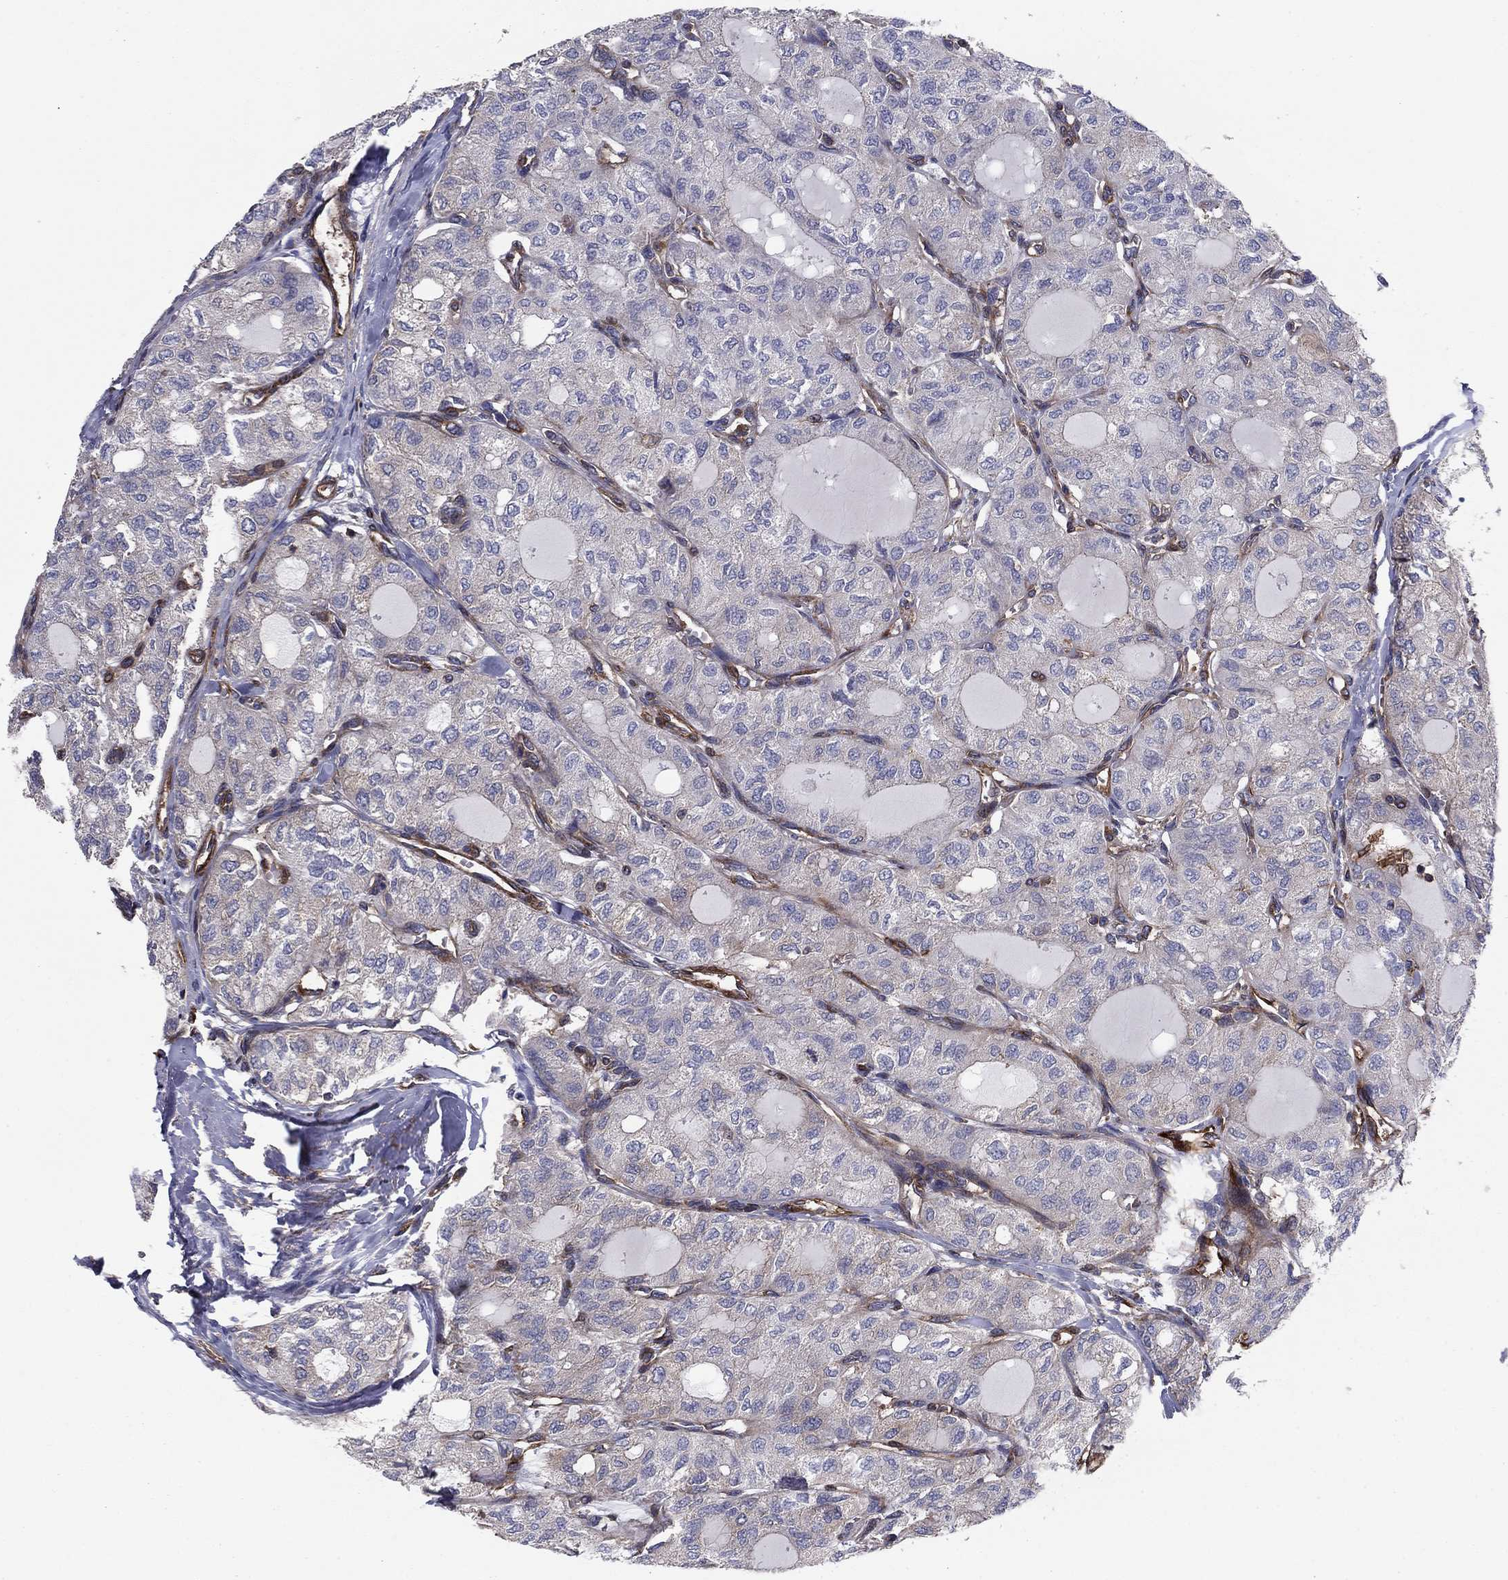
{"staining": {"intensity": "negative", "quantity": "none", "location": "none"}, "tissue": "thyroid cancer", "cell_type": "Tumor cells", "image_type": "cancer", "snomed": [{"axis": "morphology", "description": "Follicular adenoma carcinoma, NOS"}, {"axis": "topography", "description": "Thyroid gland"}], "caption": "This is an immunohistochemistry (IHC) micrograph of thyroid follicular adenoma carcinoma. There is no expression in tumor cells.", "gene": "EHBP1L1", "patient": {"sex": "male", "age": 75}}